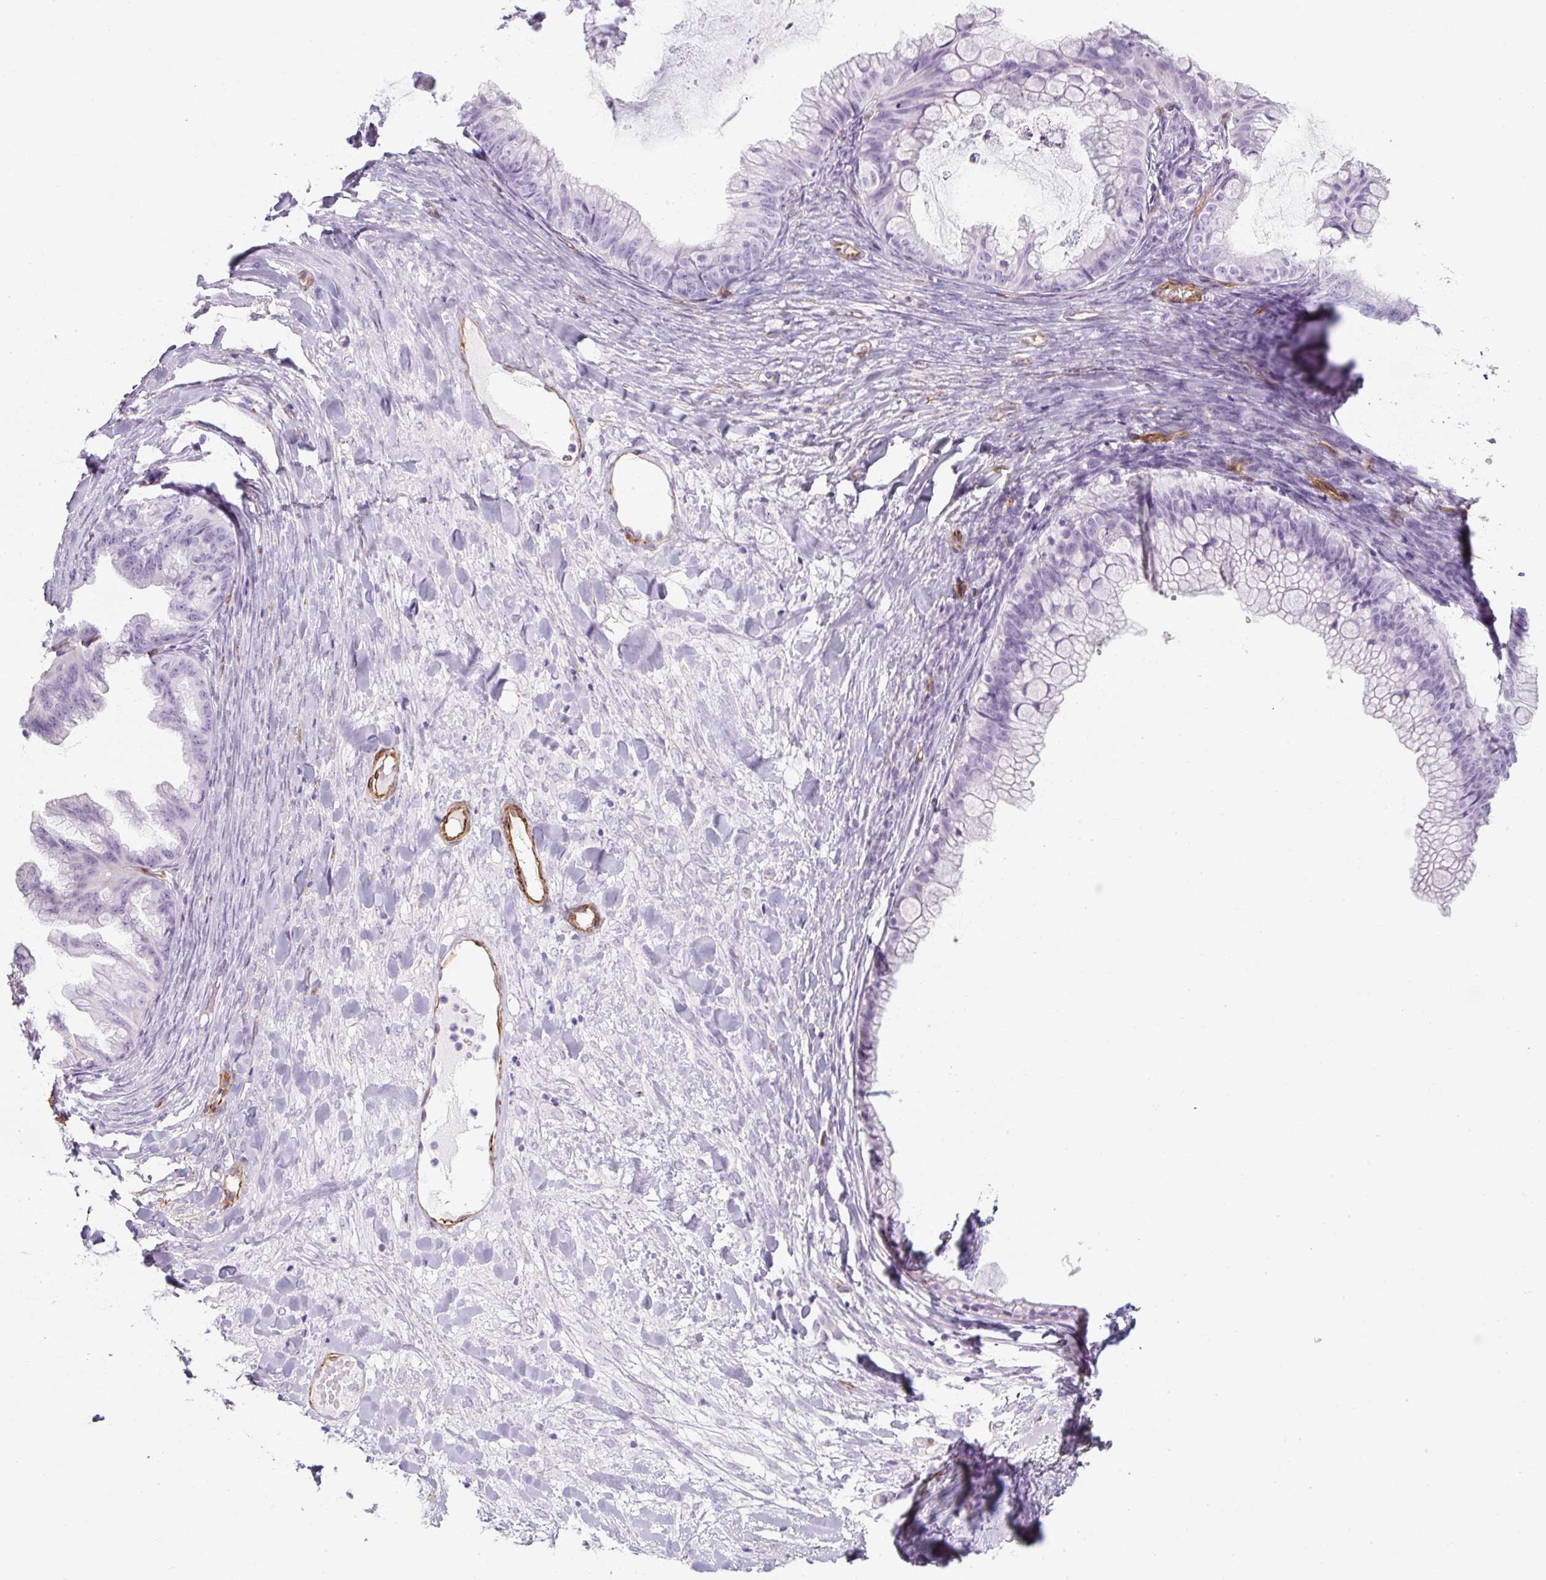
{"staining": {"intensity": "negative", "quantity": "none", "location": "none"}, "tissue": "ovarian cancer", "cell_type": "Tumor cells", "image_type": "cancer", "snomed": [{"axis": "morphology", "description": "Cystadenocarcinoma, mucinous, NOS"}, {"axis": "topography", "description": "Ovary"}], "caption": "Immunohistochemistry (IHC) photomicrograph of ovarian cancer (mucinous cystadenocarcinoma) stained for a protein (brown), which exhibits no expression in tumor cells.", "gene": "CAVIN3", "patient": {"sex": "female", "age": 35}}